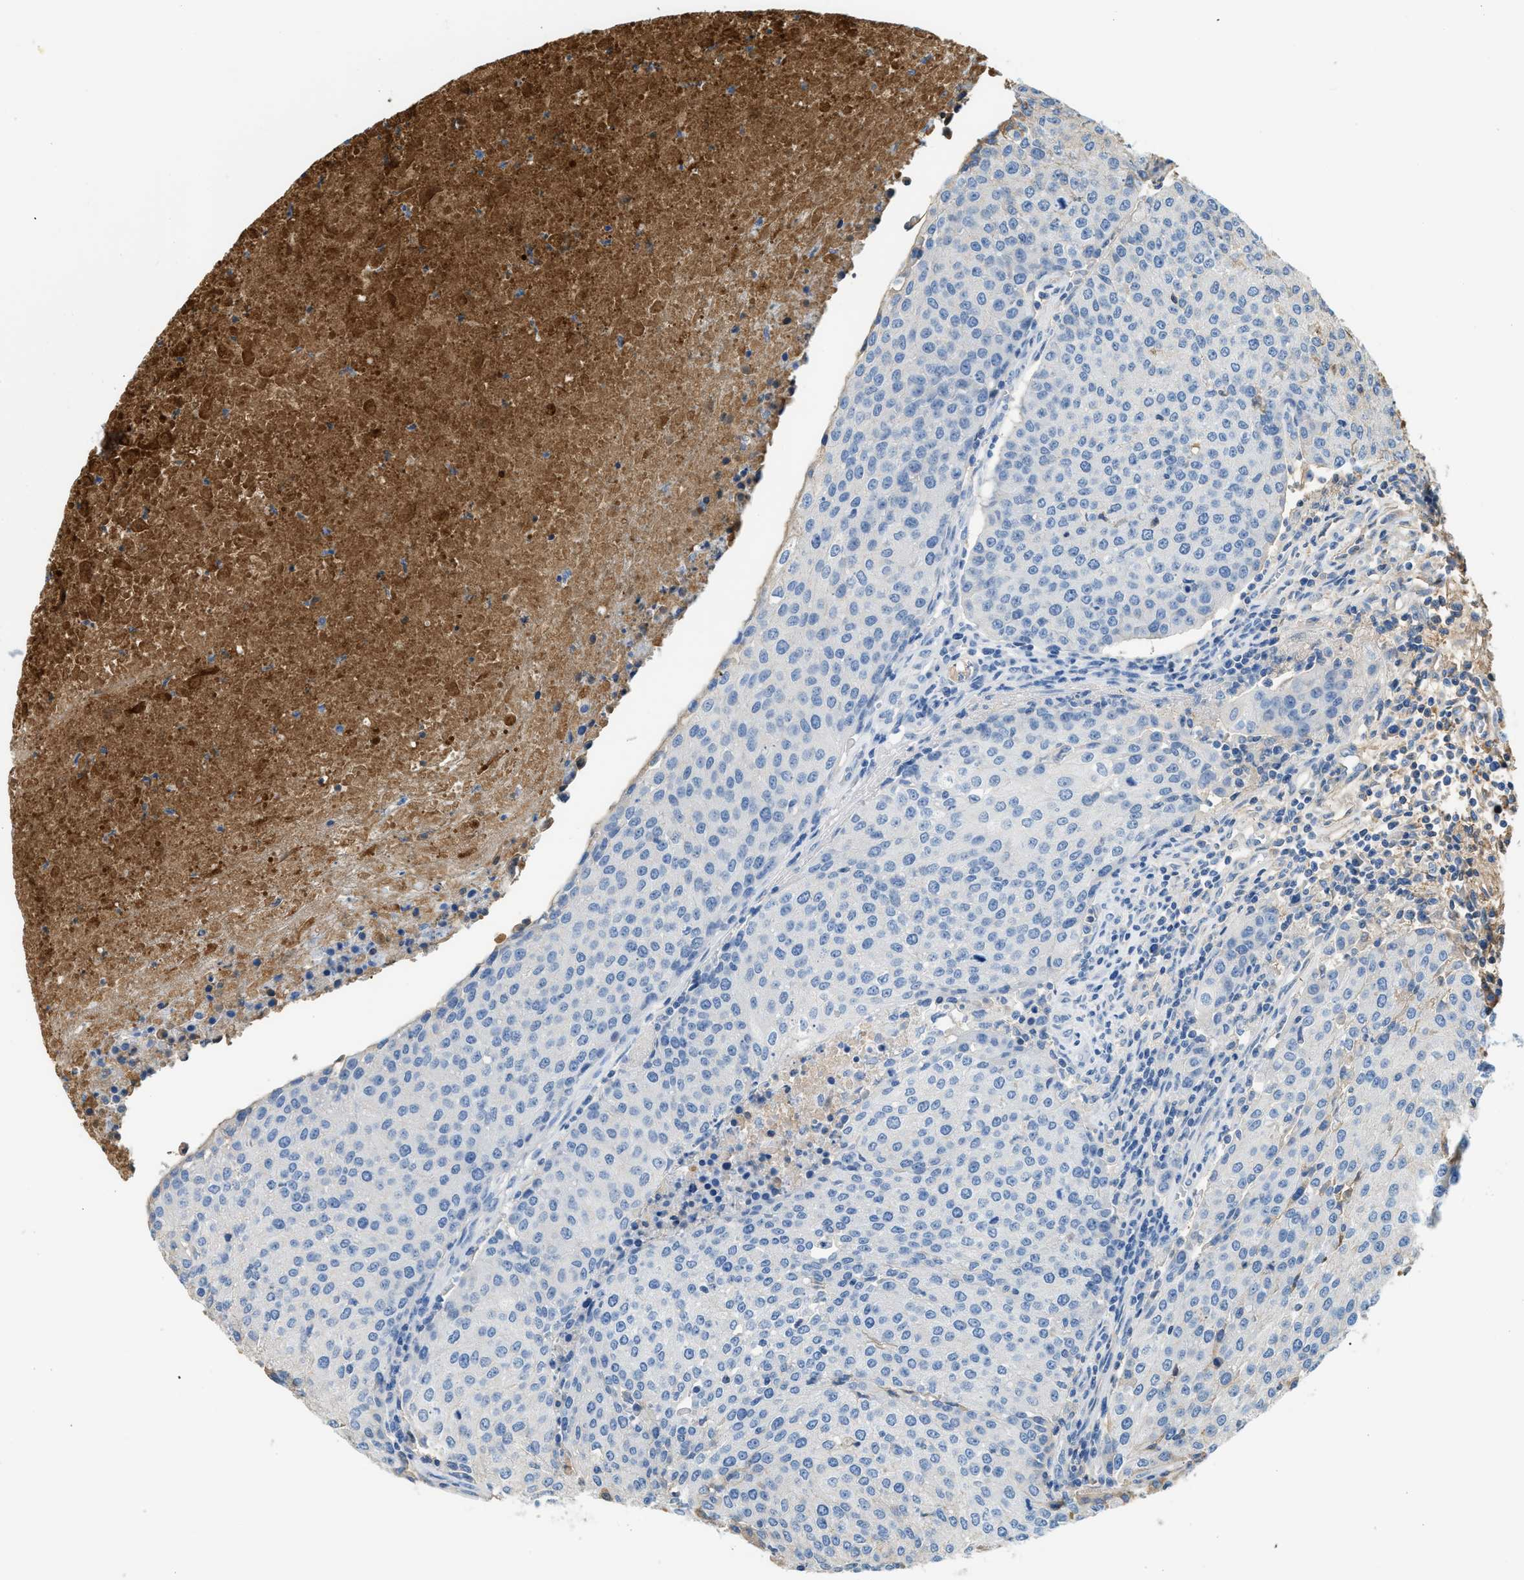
{"staining": {"intensity": "negative", "quantity": "none", "location": "none"}, "tissue": "urothelial cancer", "cell_type": "Tumor cells", "image_type": "cancer", "snomed": [{"axis": "morphology", "description": "Urothelial carcinoma, High grade"}, {"axis": "topography", "description": "Urinary bladder"}], "caption": "There is no significant positivity in tumor cells of urothelial carcinoma (high-grade).", "gene": "CFI", "patient": {"sex": "female", "age": 85}}